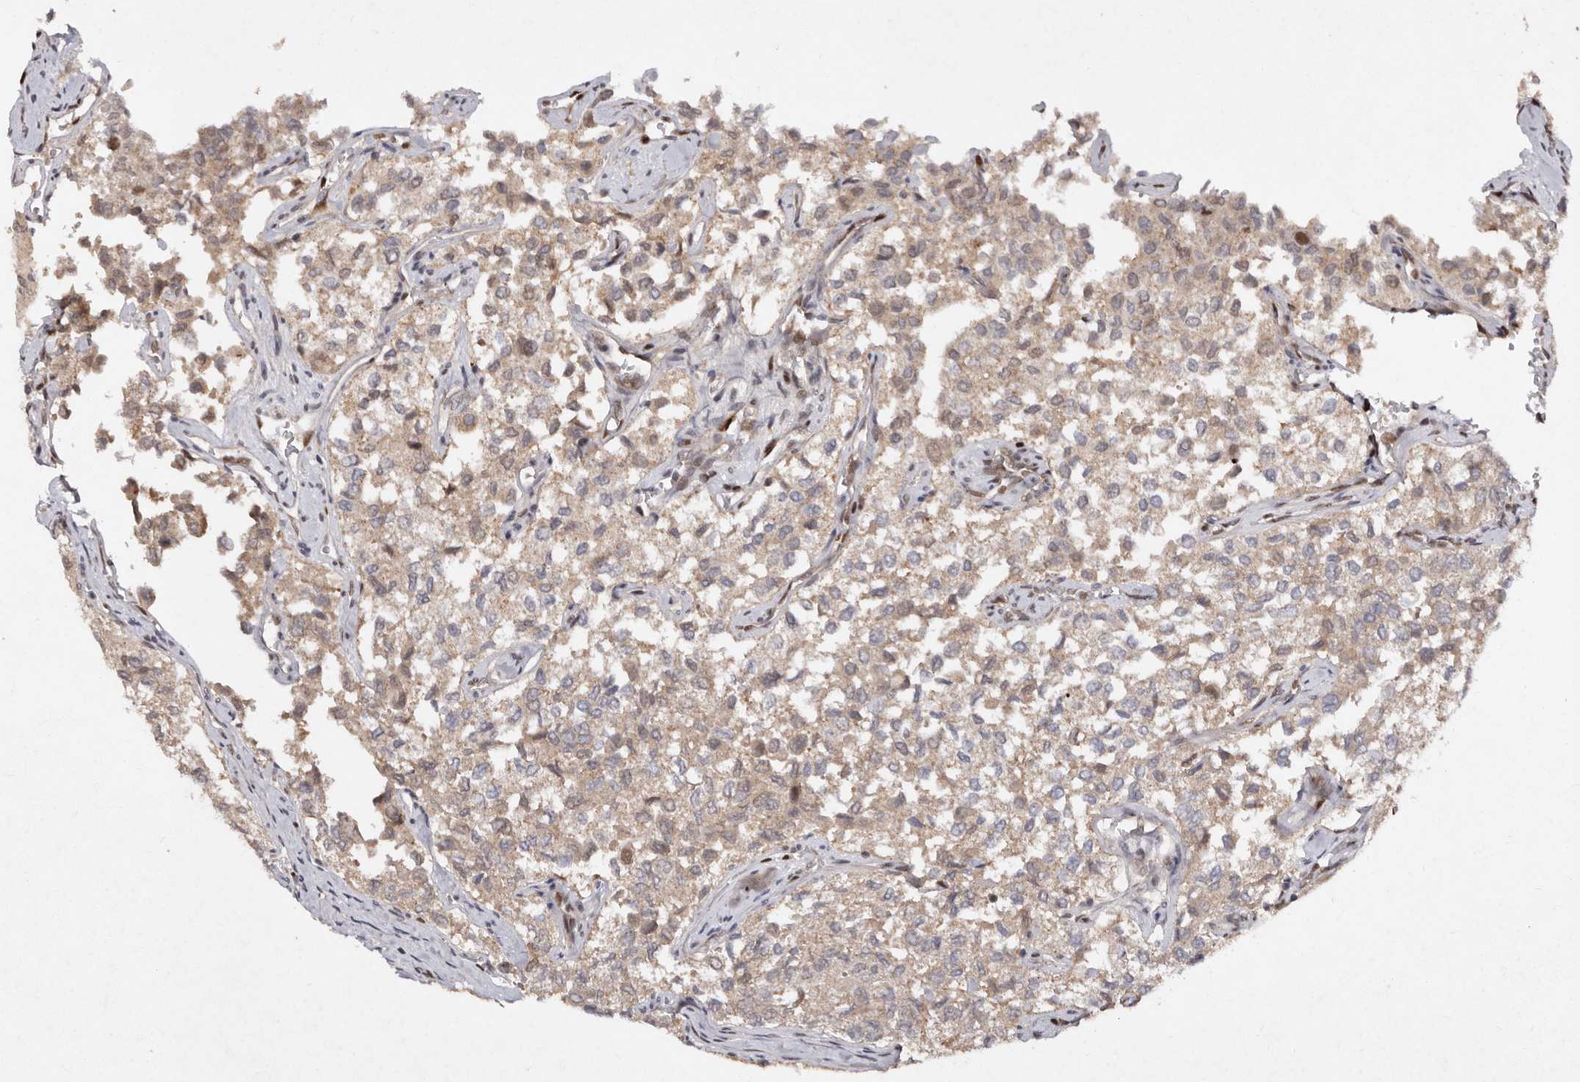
{"staining": {"intensity": "moderate", "quantity": "<25%", "location": "cytoplasmic/membranous,nuclear"}, "tissue": "thyroid cancer", "cell_type": "Tumor cells", "image_type": "cancer", "snomed": [{"axis": "morphology", "description": "Follicular adenoma carcinoma, NOS"}, {"axis": "topography", "description": "Thyroid gland"}], "caption": "This micrograph exhibits thyroid cancer stained with immunohistochemistry (IHC) to label a protein in brown. The cytoplasmic/membranous and nuclear of tumor cells show moderate positivity for the protein. Nuclei are counter-stained blue.", "gene": "KLF7", "patient": {"sex": "male", "age": 75}}